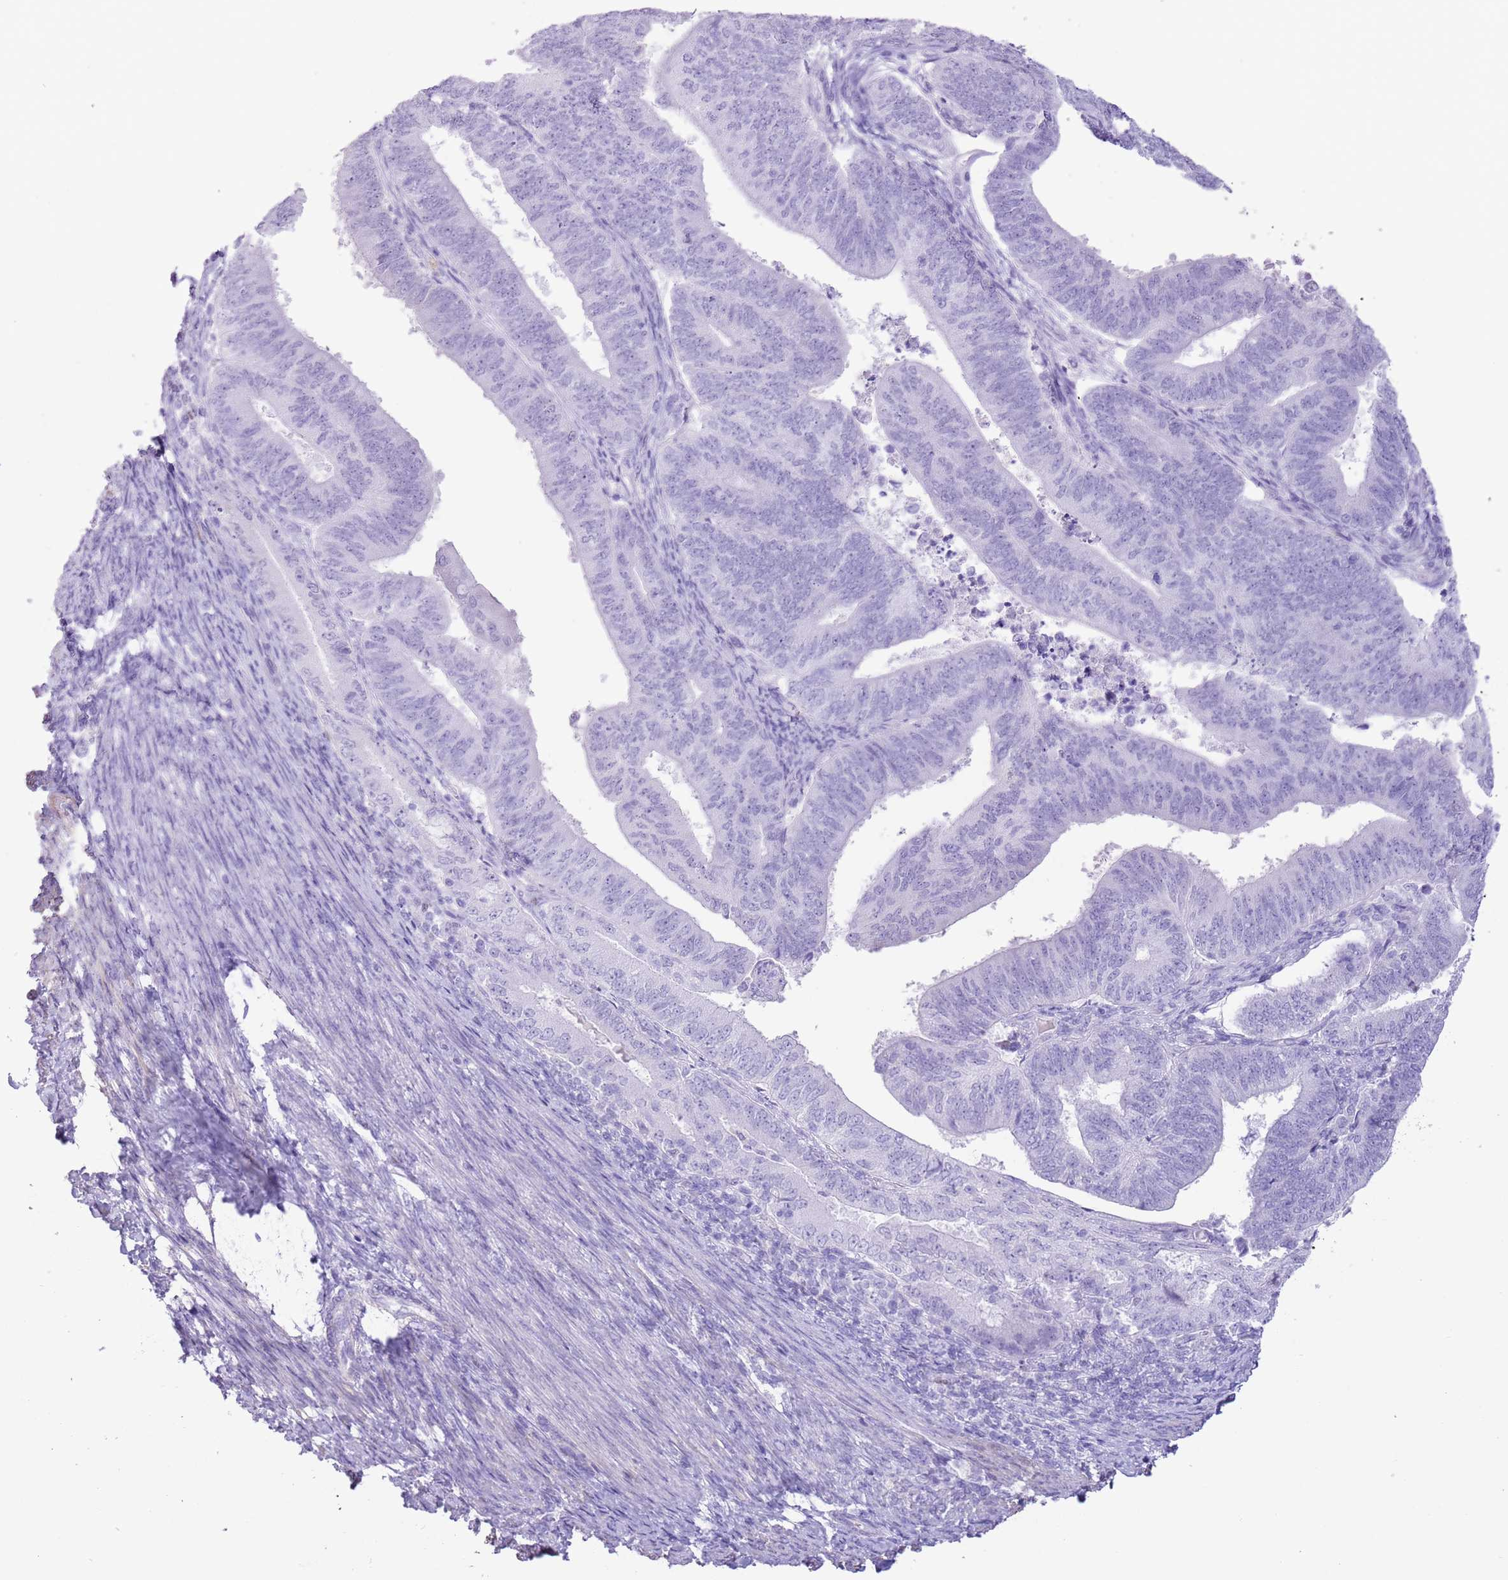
{"staining": {"intensity": "negative", "quantity": "none", "location": "none"}, "tissue": "endometrial cancer", "cell_type": "Tumor cells", "image_type": "cancer", "snomed": [{"axis": "morphology", "description": "Adenocarcinoma, NOS"}, {"axis": "topography", "description": "Endometrium"}], "caption": "Immunohistochemistry of human endometrial cancer (adenocarcinoma) demonstrates no positivity in tumor cells.", "gene": "SLC7A14", "patient": {"sex": "female", "age": 70}}